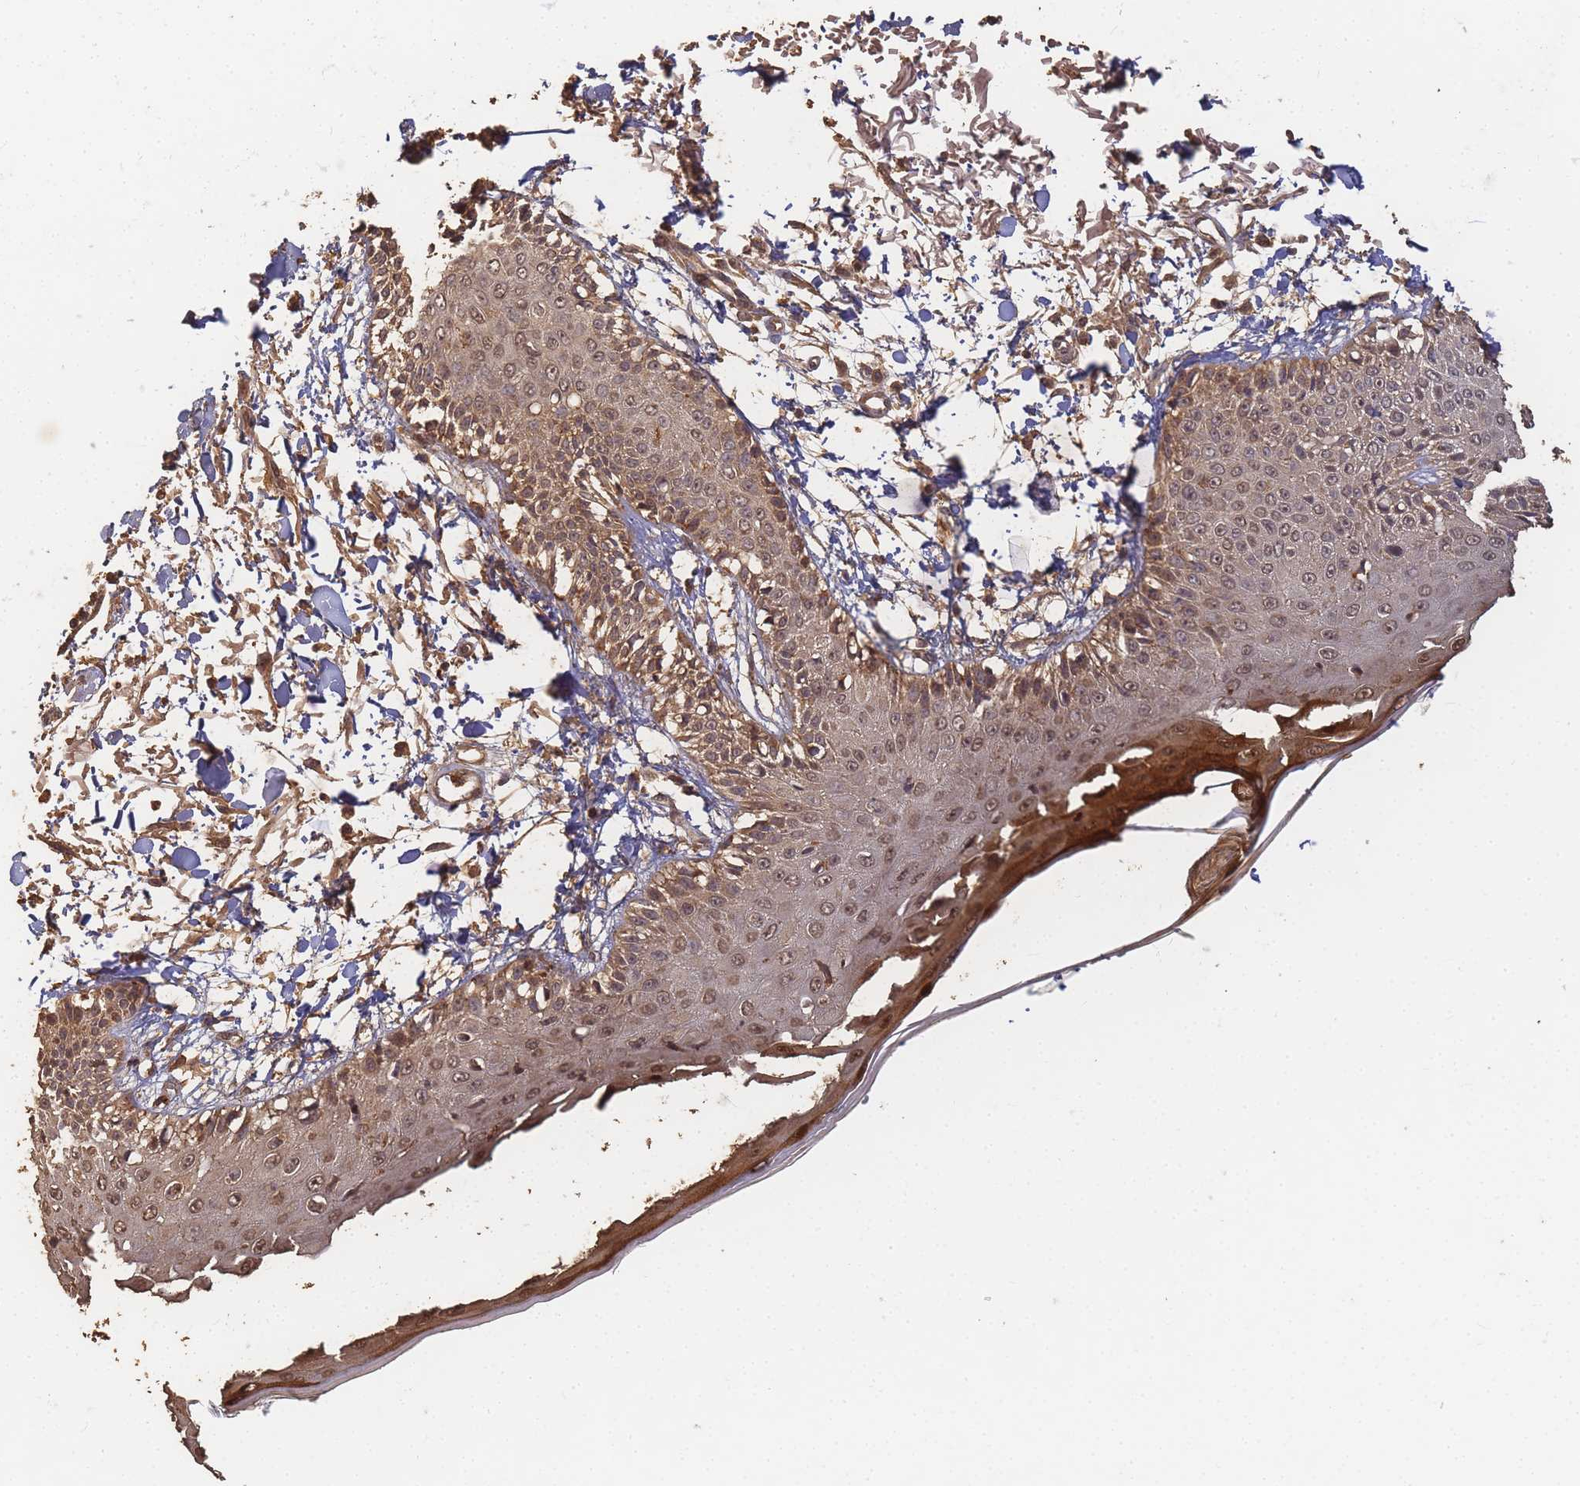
{"staining": {"intensity": "moderate", "quantity": ">75%", "location": "cytoplasmic/membranous,nuclear"}, "tissue": "skin", "cell_type": "Fibroblasts", "image_type": "normal", "snomed": [{"axis": "morphology", "description": "Normal tissue, NOS"}, {"axis": "morphology", "description": "Squamous cell carcinoma, NOS"}, {"axis": "topography", "description": "Skin"}, {"axis": "topography", "description": "Peripheral nerve tissue"}], "caption": "Immunohistochemical staining of unremarkable skin displays >75% levels of moderate cytoplasmic/membranous,nuclear protein staining in approximately >75% of fibroblasts.", "gene": "ALKBH1", "patient": {"sex": "male", "age": 83}}